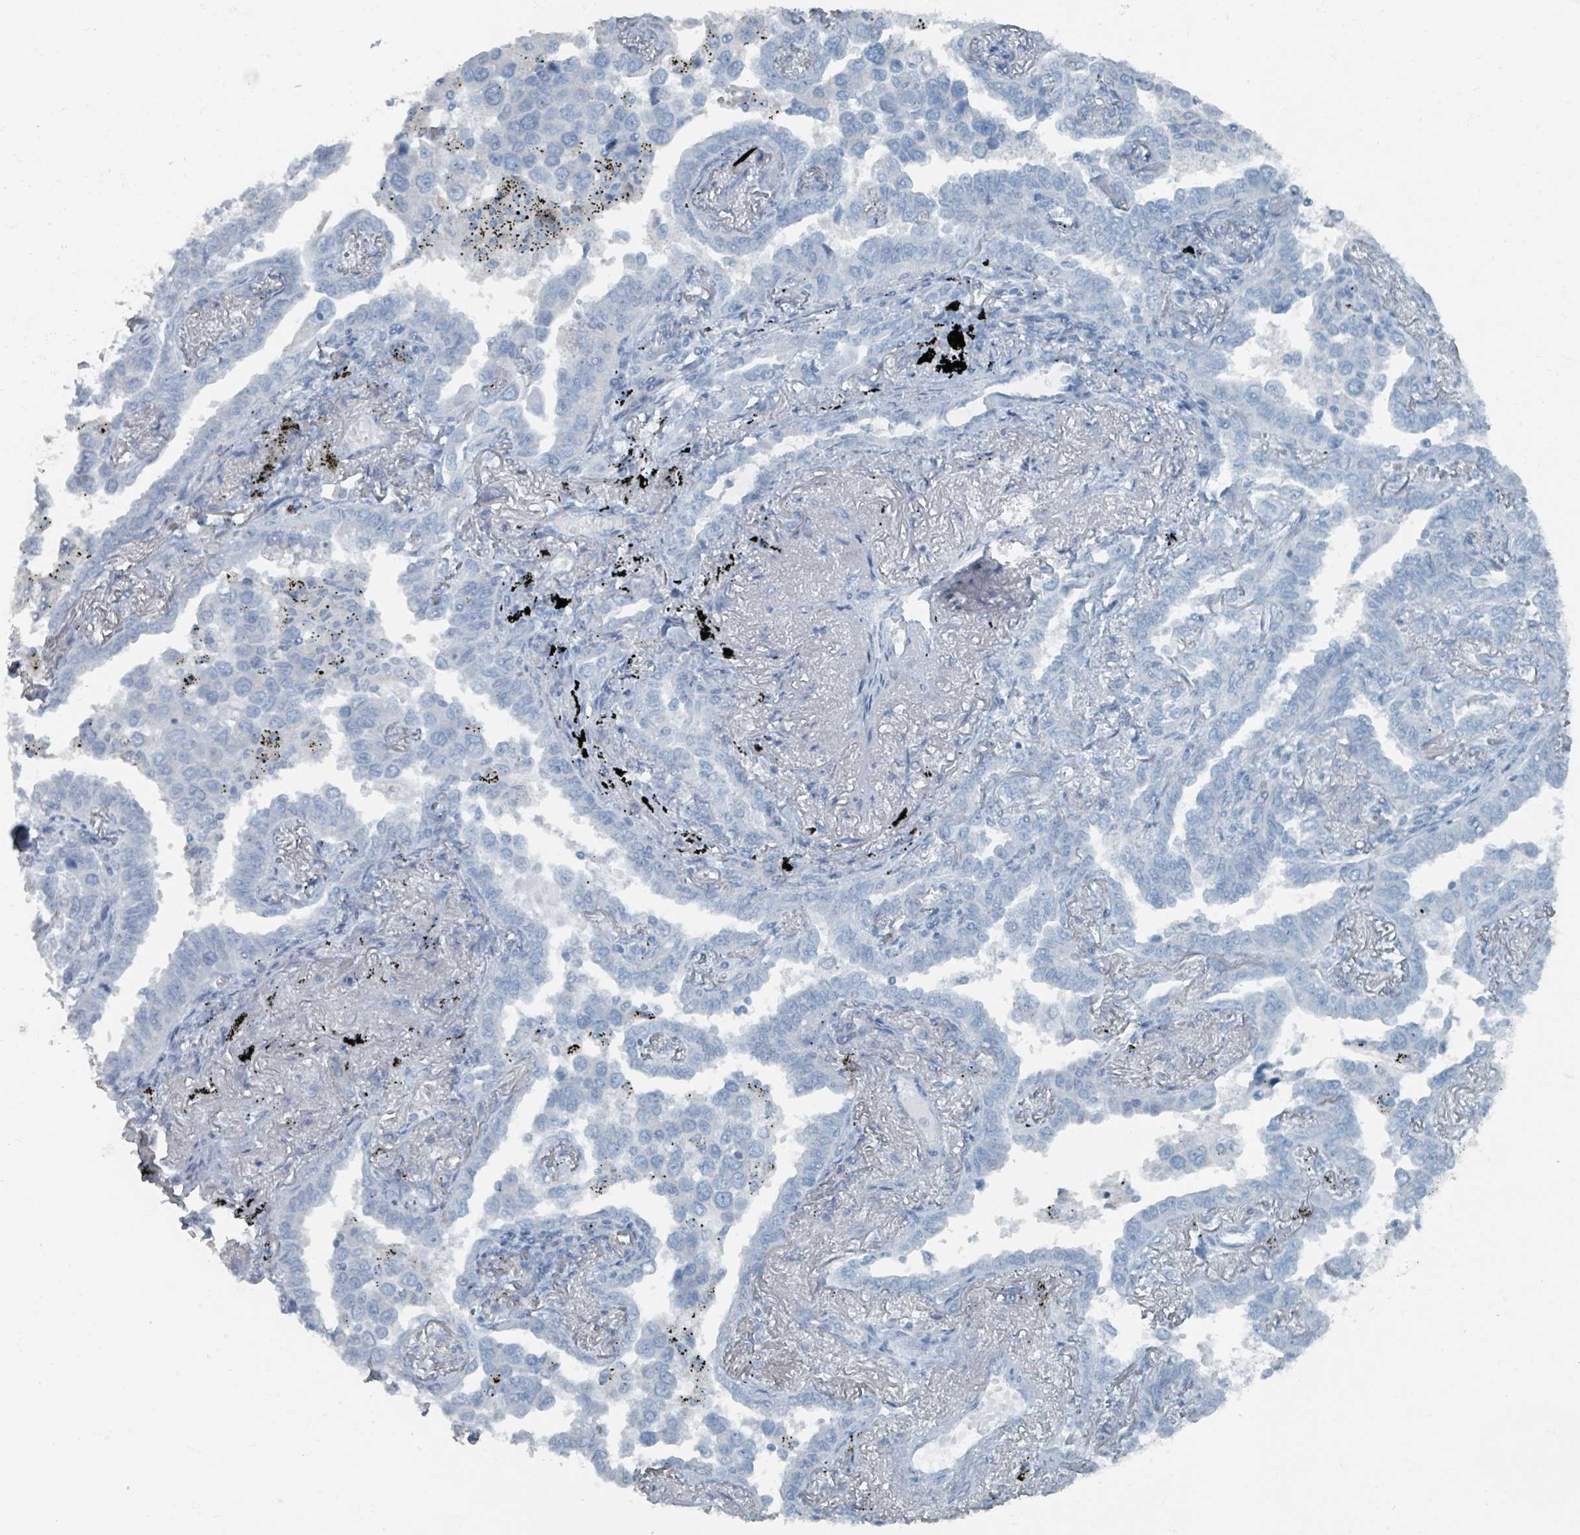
{"staining": {"intensity": "negative", "quantity": "none", "location": "none"}, "tissue": "lung cancer", "cell_type": "Tumor cells", "image_type": "cancer", "snomed": [{"axis": "morphology", "description": "Adenocarcinoma, NOS"}, {"axis": "topography", "description": "Lung"}], "caption": "DAB immunohistochemical staining of lung cancer reveals no significant positivity in tumor cells. (DAB IHC visualized using brightfield microscopy, high magnification).", "gene": "GAMT", "patient": {"sex": "male", "age": 67}}